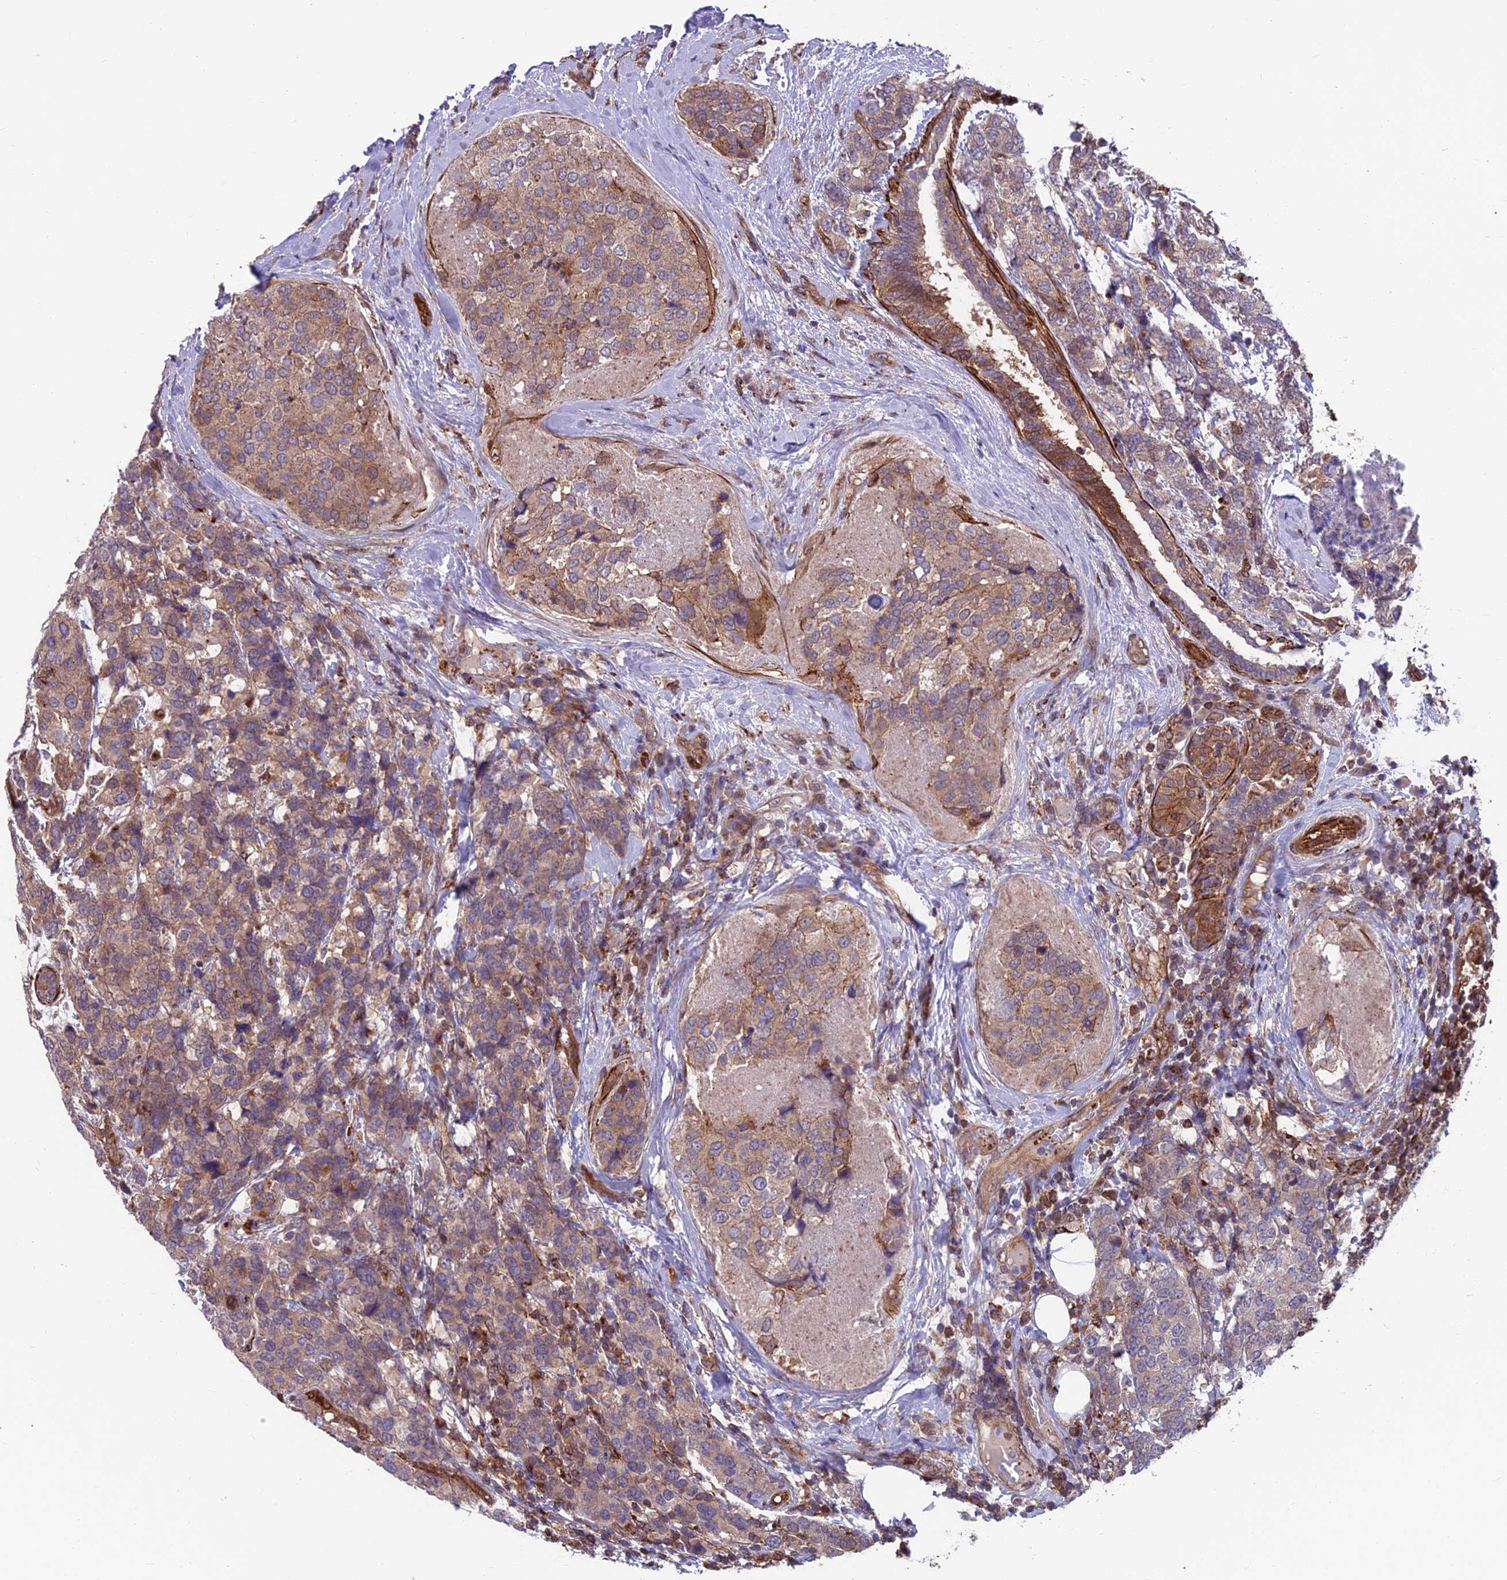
{"staining": {"intensity": "moderate", "quantity": ">75%", "location": "cytoplasmic/membranous"}, "tissue": "breast cancer", "cell_type": "Tumor cells", "image_type": "cancer", "snomed": [{"axis": "morphology", "description": "Lobular carcinoma"}, {"axis": "topography", "description": "Breast"}], "caption": "Approximately >75% of tumor cells in human breast lobular carcinoma display moderate cytoplasmic/membranous protein staining as visualized by brown immunohistochemical staining.", "gene": "RTN4RL1", "patient": {"sex": "female", "age": 59}}